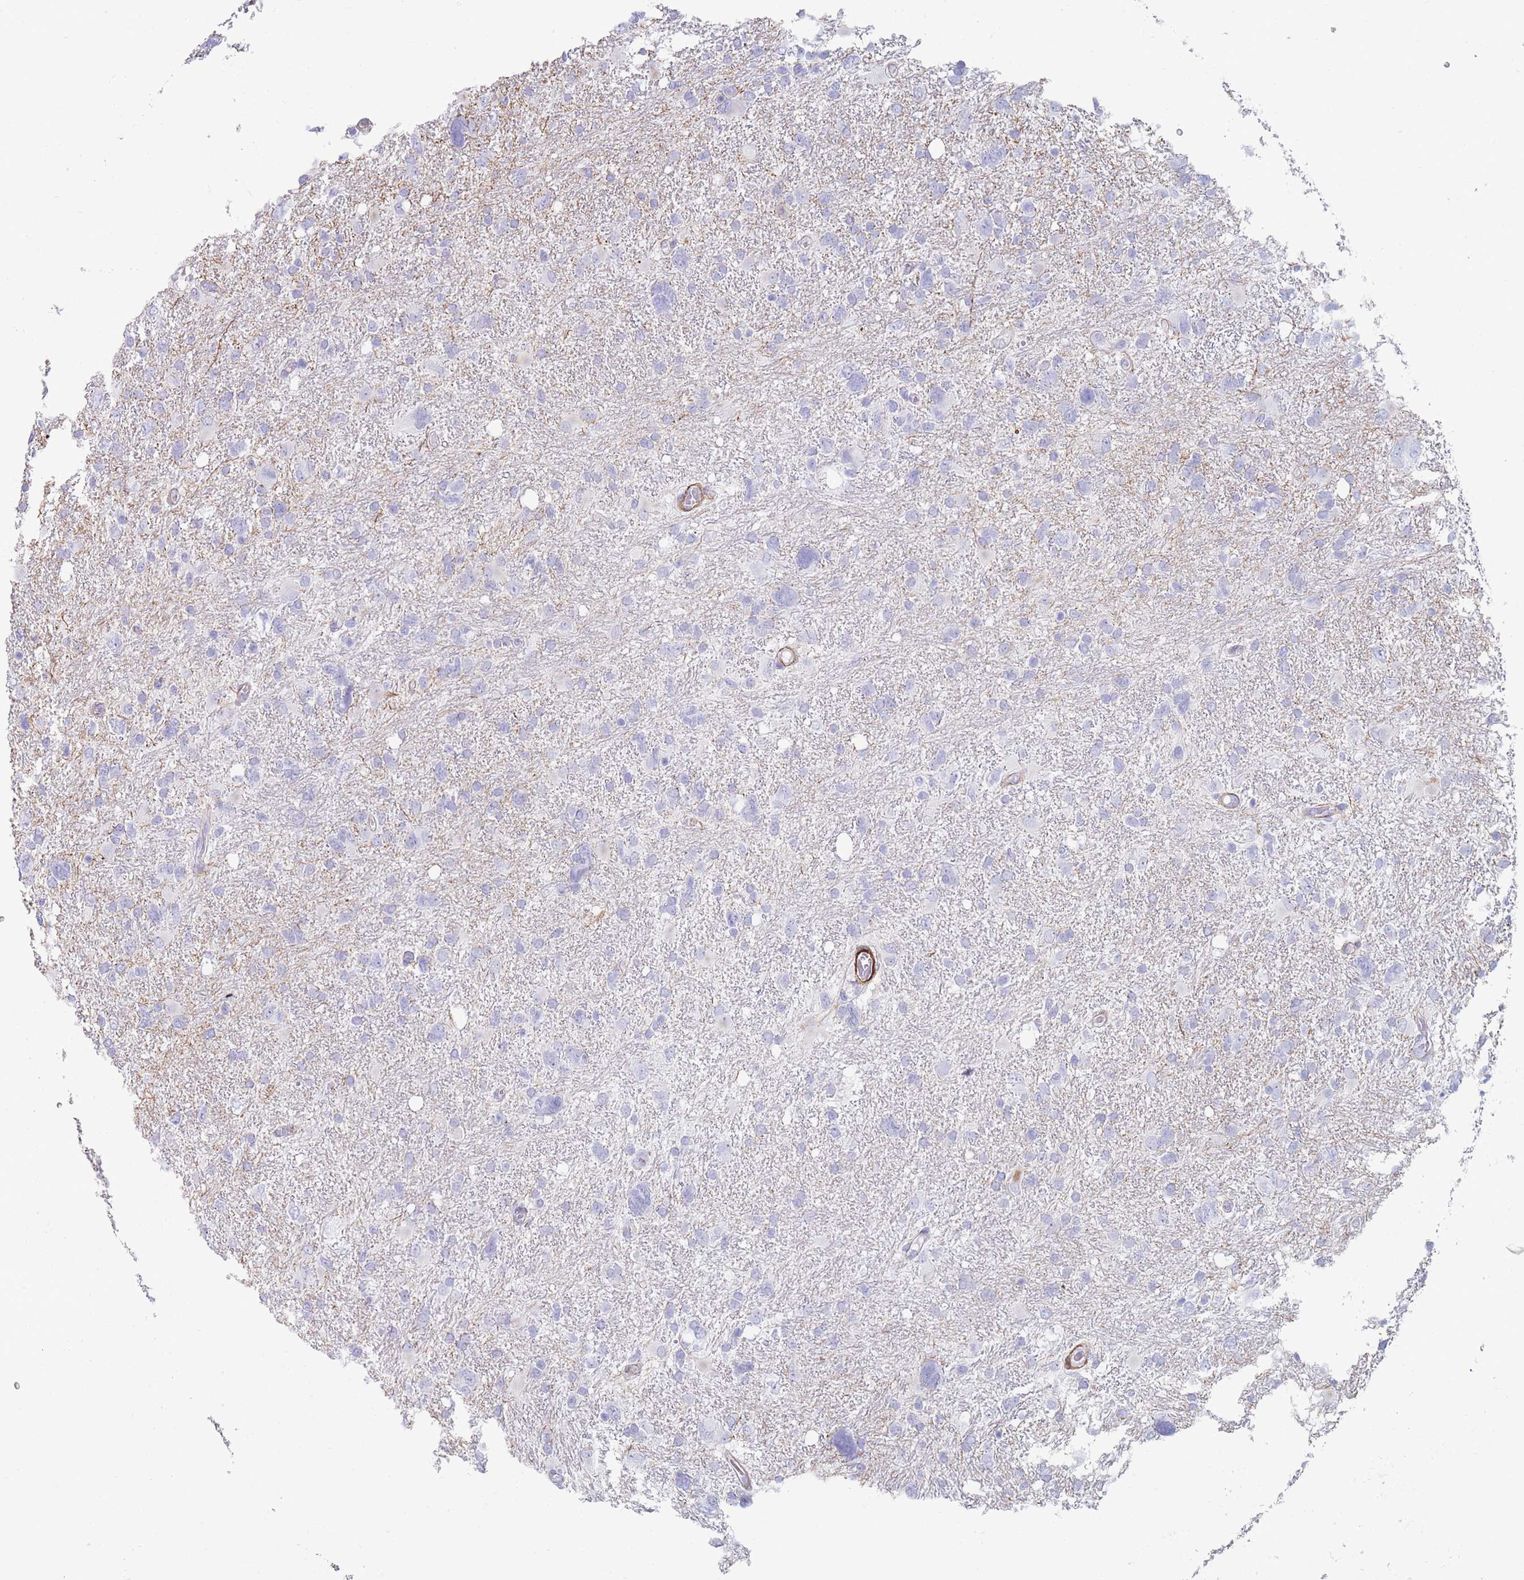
{"staining": {"intensity": "negative", "quantity": "none", "location": "none"}, "tissue": "glioma", "cell_type": "Tumor cells", "image_type": "cancer", "snomed": [{"axis": "morphology", "description": "Glioma, malignant, High grade"}, {"axis": "topography", "description": "Brain"}], "caption": "This is a image of IHC staining of glioma, which shows no staining in tumor cells.", "gene": "FPGS", "patient": {"sex": "male", "age": 61}}